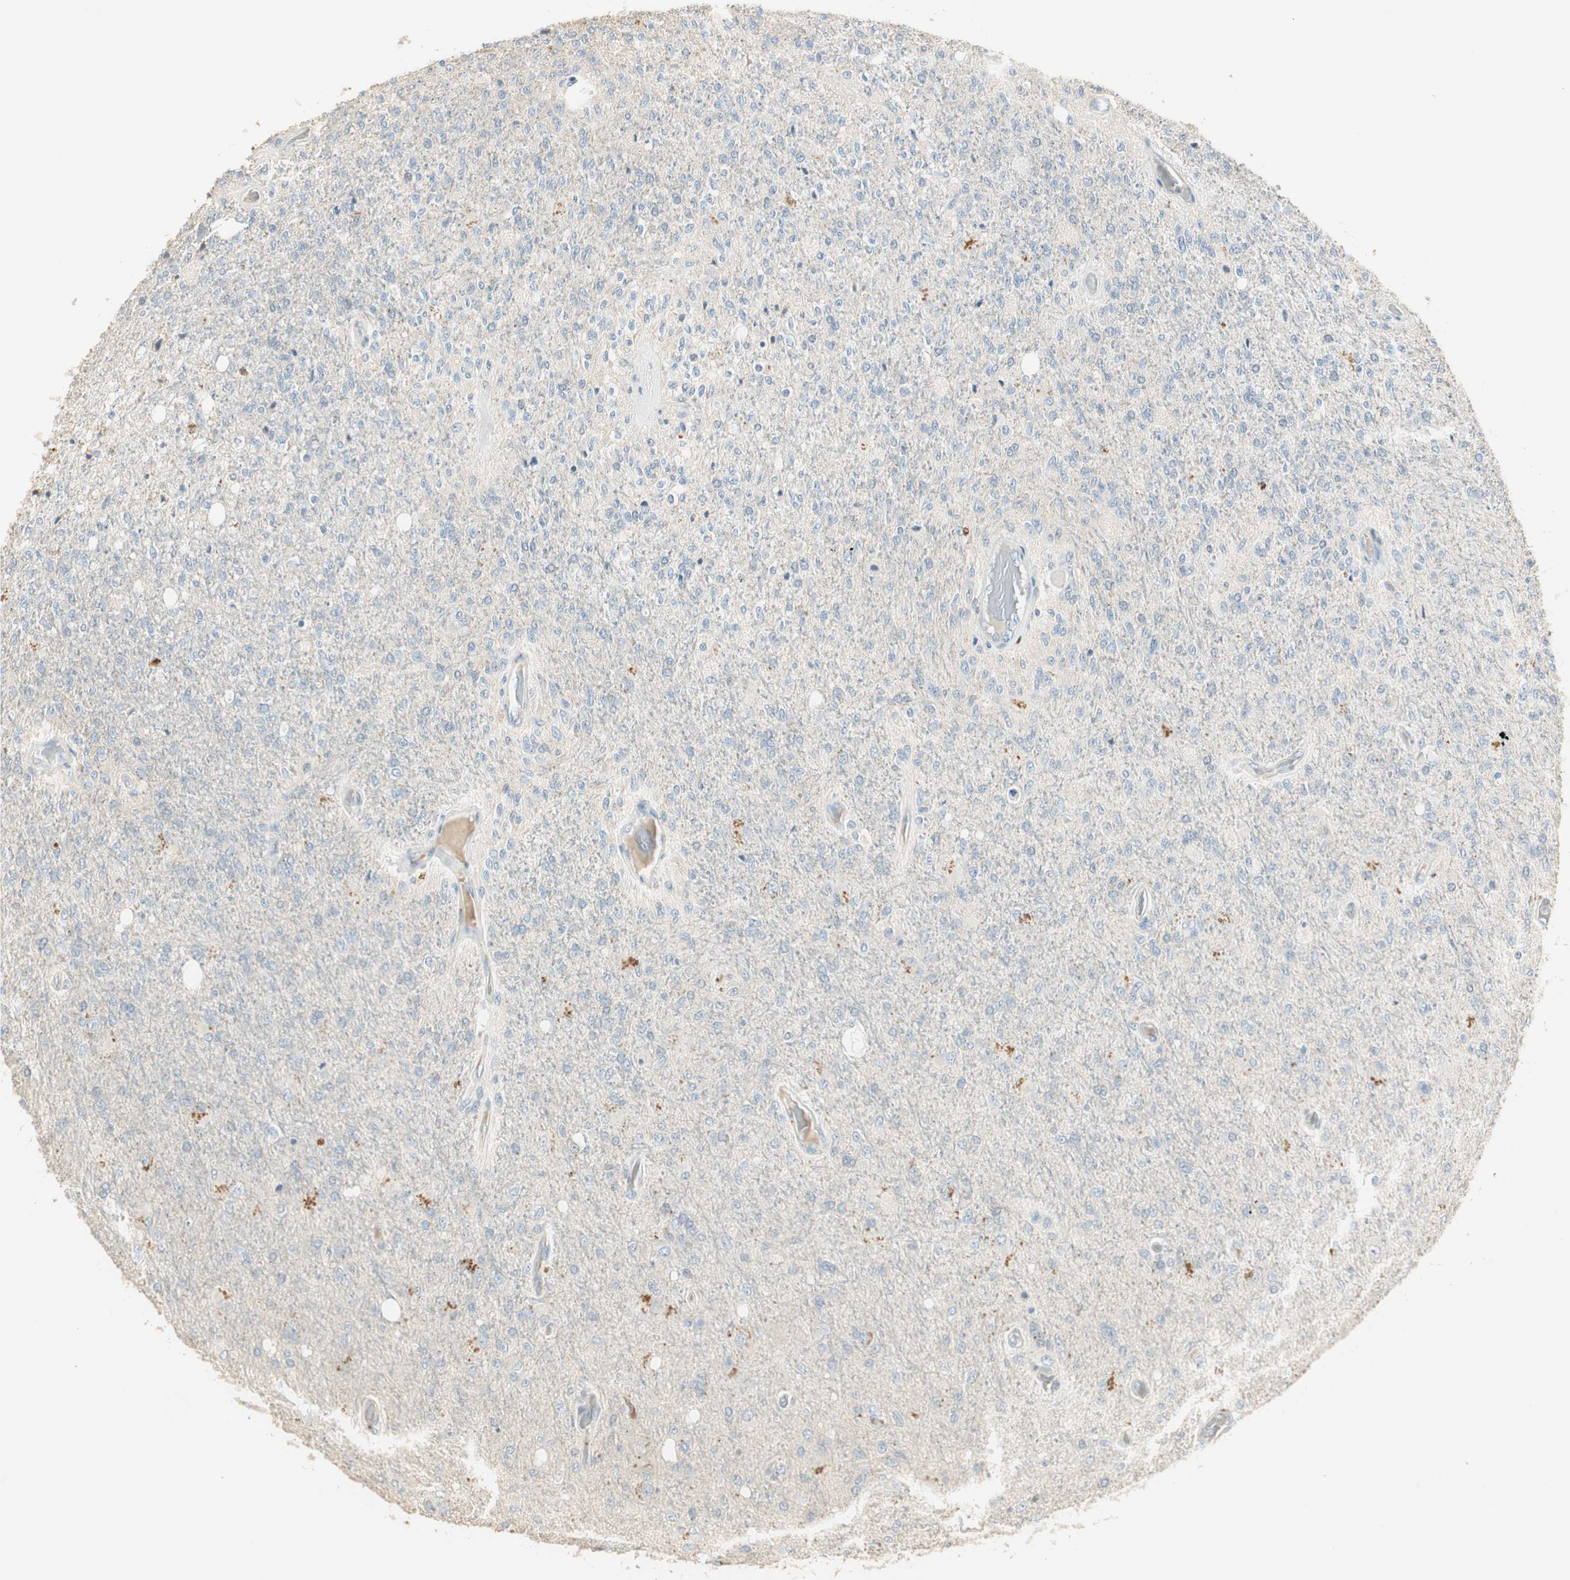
{"staining": {"intensity": "negative", "quantity": "none", "location": "none"}, "tissue": "glioma", "cell_type": "Tumor cells", "image_type": "cancer", "snomed": [{"axis": "morphology", "description": "Normal tissue, NOS"}, {"axis": "morphology", "description": "Glioma, malignant, High grade"}, {"axis": "topography", "description": "Cerebral cortex"}], "caption": "Tumor cells are negative for brown protein staining in high-grade glioma (malignant).", "gene": "RUNX2", "patient": {"sex": "male", "age": 77}}